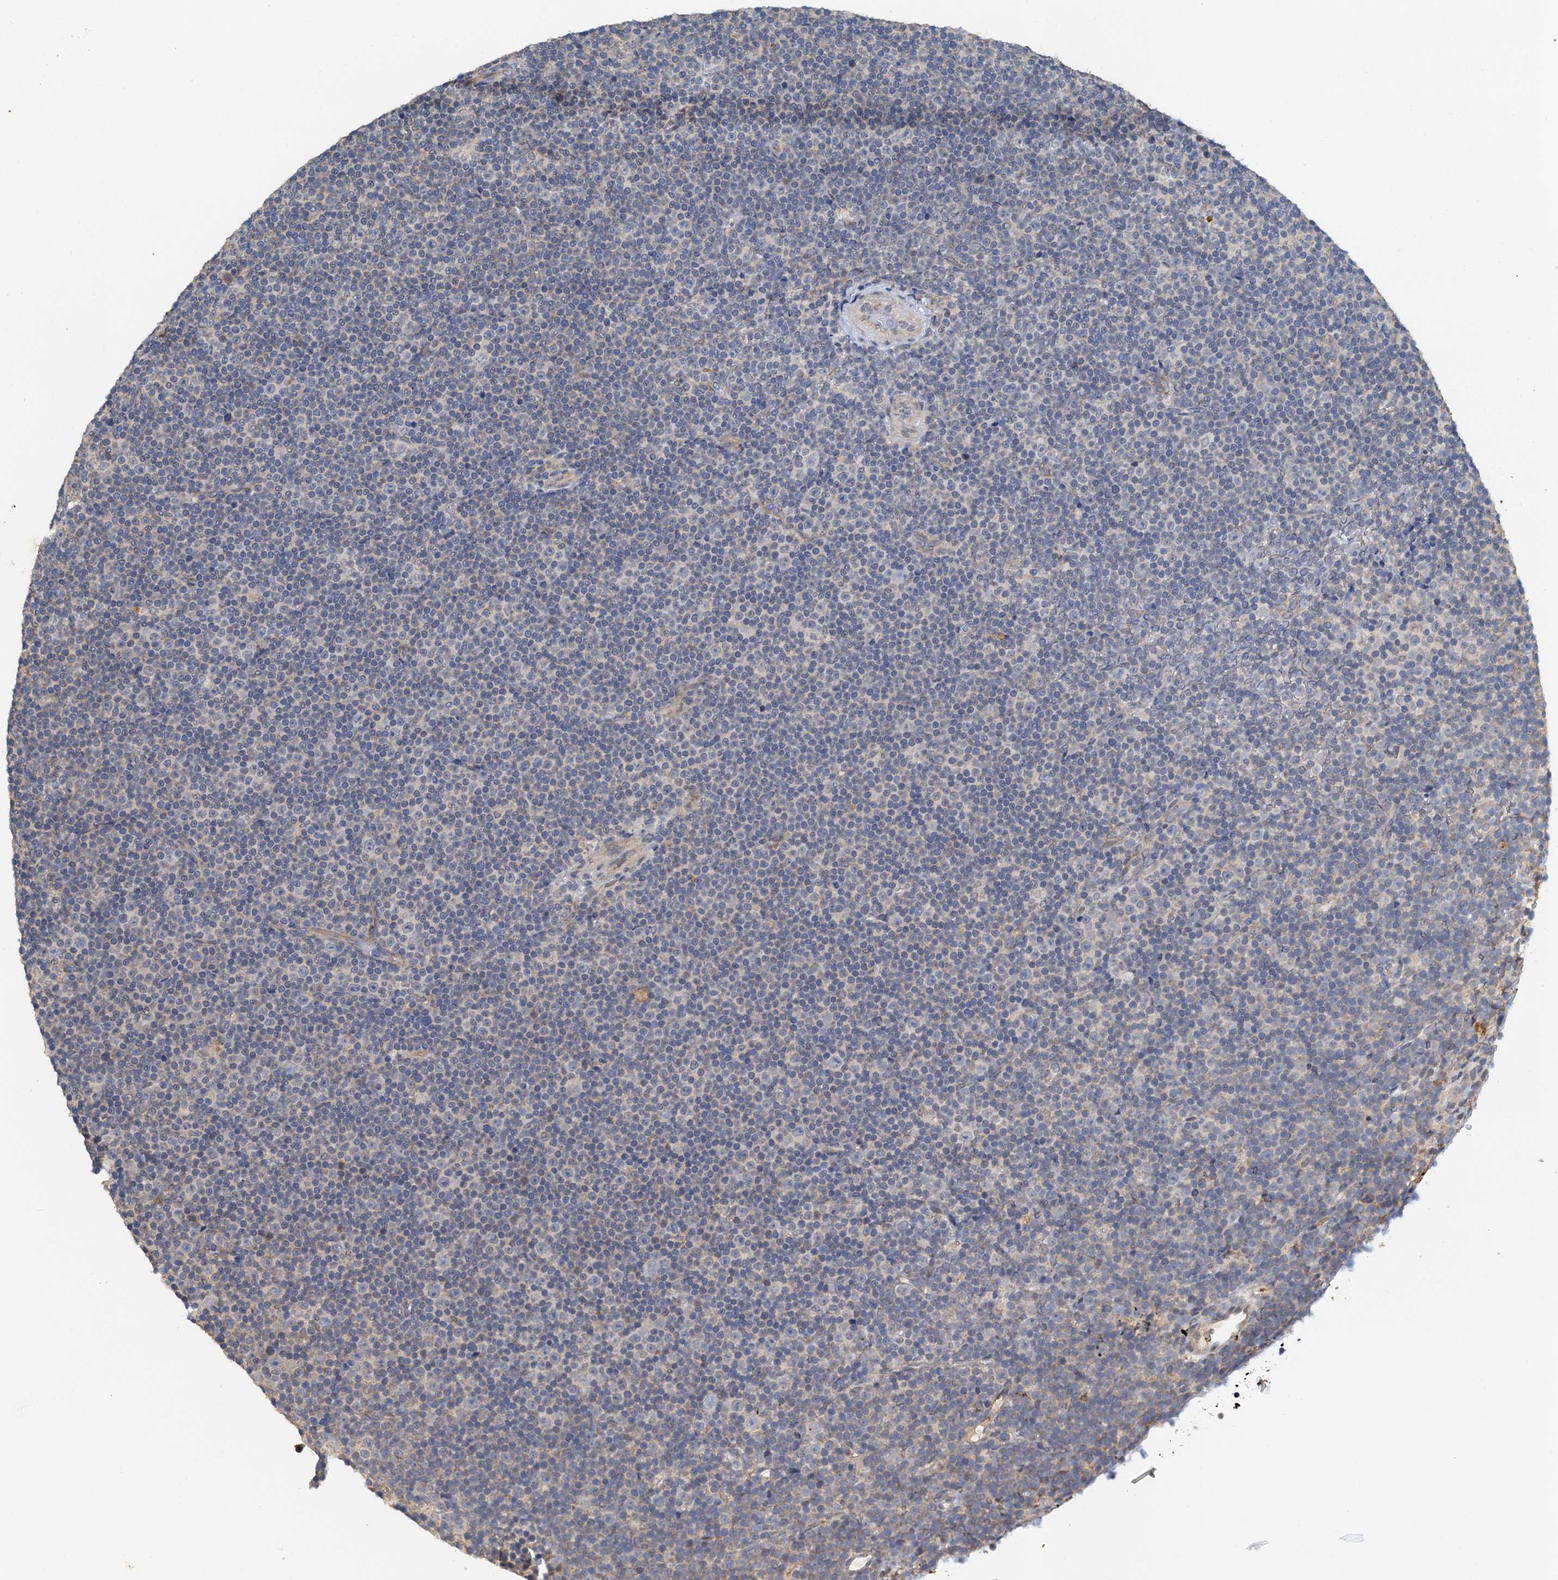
{"staining": {"intensity": "negative", "quantity": "none", "location": "none"}, "tissue": "lymphoma", "cell_type": "Tumor cells", "image_type": "cancer", "snomed": [{"axis": "morphology", "description": "Malignant lymphoma, non-Hodgkin's type, Low grade"}, {"axis": "topography", "description": "Lymph node"}], "caption": "Low-grade malignant lymphoma, non-Hodgkin's type stained for a protein using immunohistochemistry shows no staining tumor cells.", "gene": "ZNF606", "patient": {"sex": "female", "age": 67}}